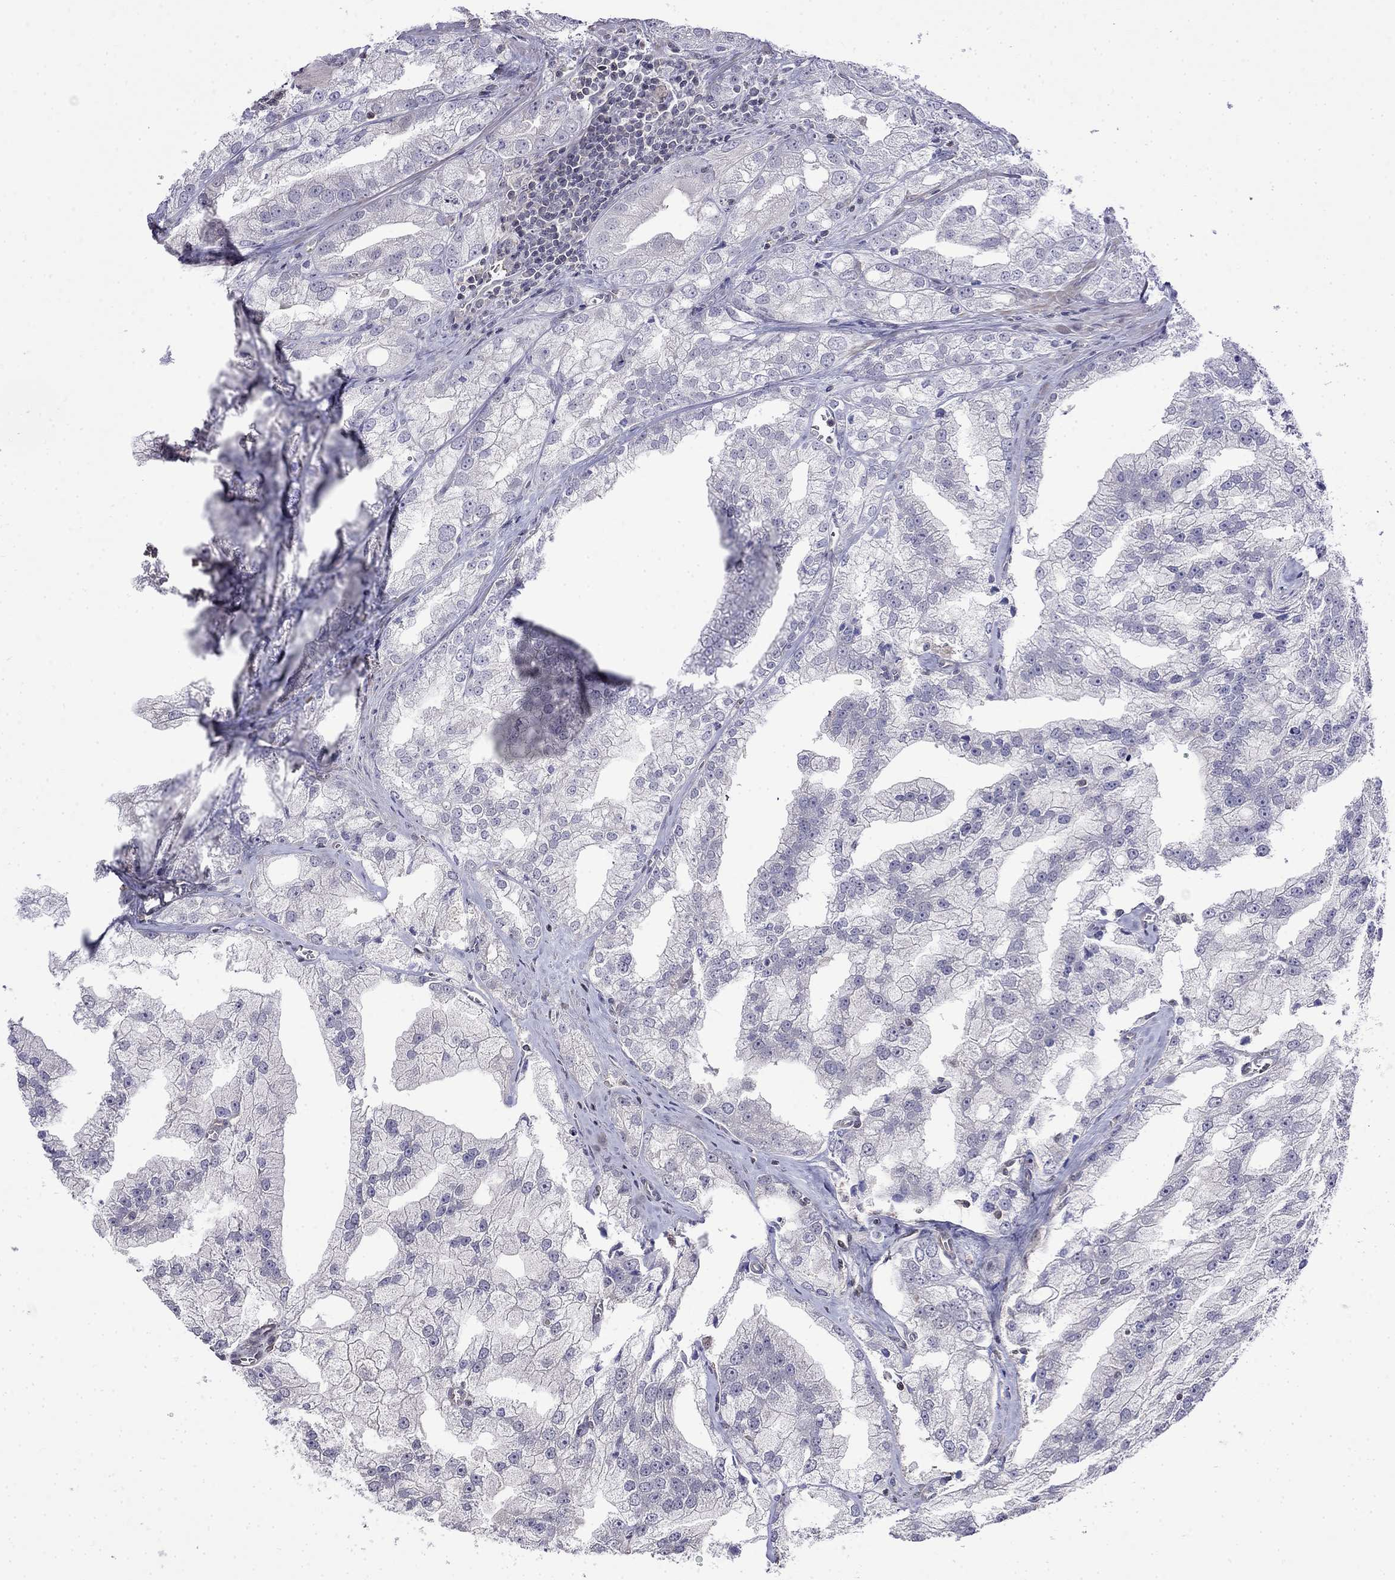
{"staining": {"intensity": "negative", "quantity": "none", "location": "none"}, "tissue": "prostate cancer", "cell_type": "Tumor cells", "image_type": "cancer", "snomed": [{"axis": "morphology", "description": "Adenocarcinoma, NOS"}, {"axis": "topography", "description": "Prostate"}], "caption": "DAB immunohistochemical staining of prostate adenocarcinoma reveals no significant staining in tumor cells. Brightfield microscopy of IHC stained with DAB (3,3'-diaminobenzidine) (brown) and hematoxylin (blue), captured at high magnification.", "gene": "GUCA1B", "patient": {"sex": "male", "age": 70}}